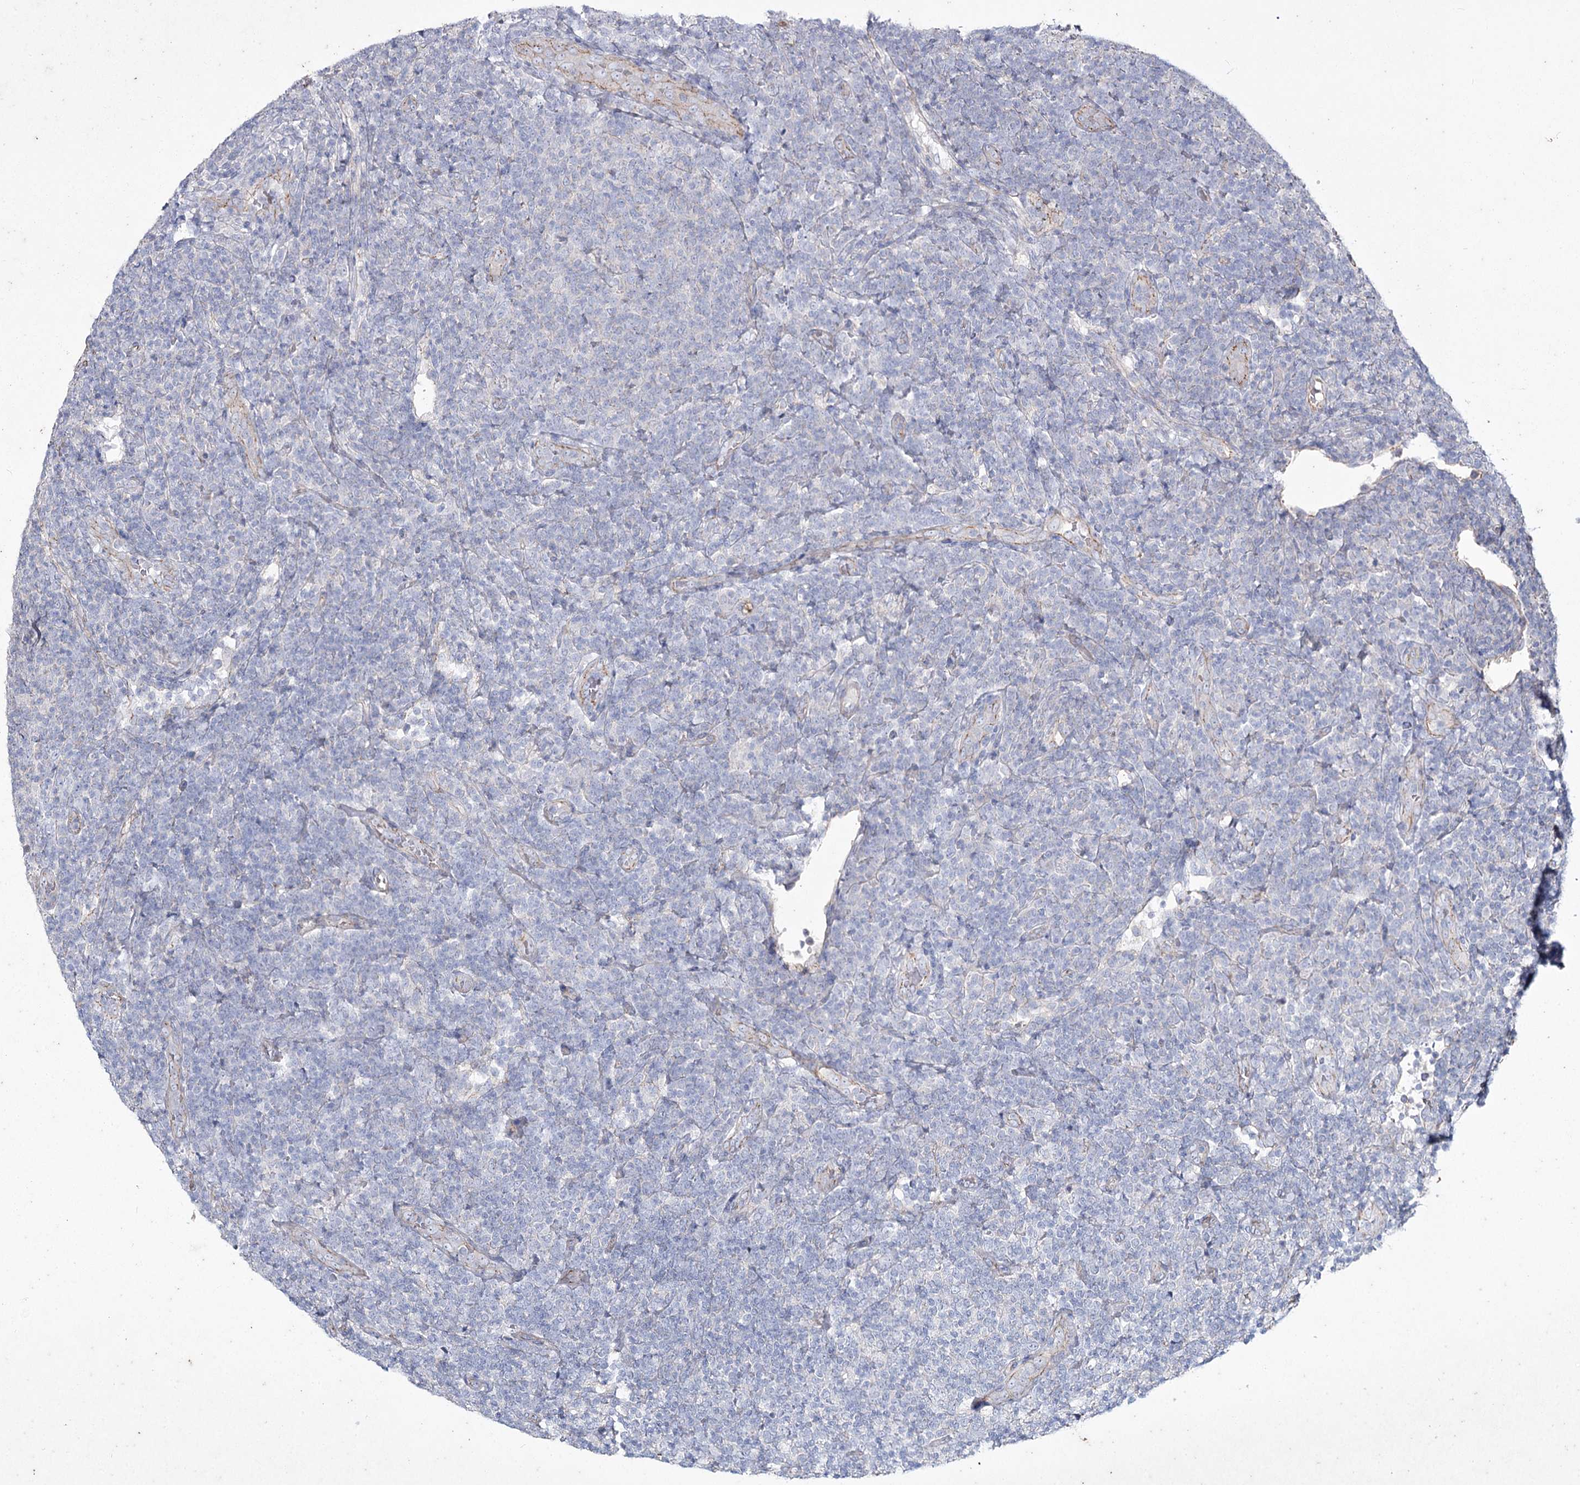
{"staining": {"intensity": "negative", "quantity": "none", "location": "none"}, "tissue": "lymphoma", "cell_type": "Tumor cells", "image_type": "cancer", "snomed": [{"axis": "morphology", "description": "Malignant lymphoma, non-Hodgkin's type, Low grade"}, {"axis": "topography", "description": "Lymph node"}], "caption": "A high-resolution image shows immunohistochemistry (IHC) staining of low-grade malignant lymphoma, non-Hodgkin's type, which displays no significant expression in tumor cells.", "gene": "LDLRAD3", "patient": {"sex": "male", "age": 66}}